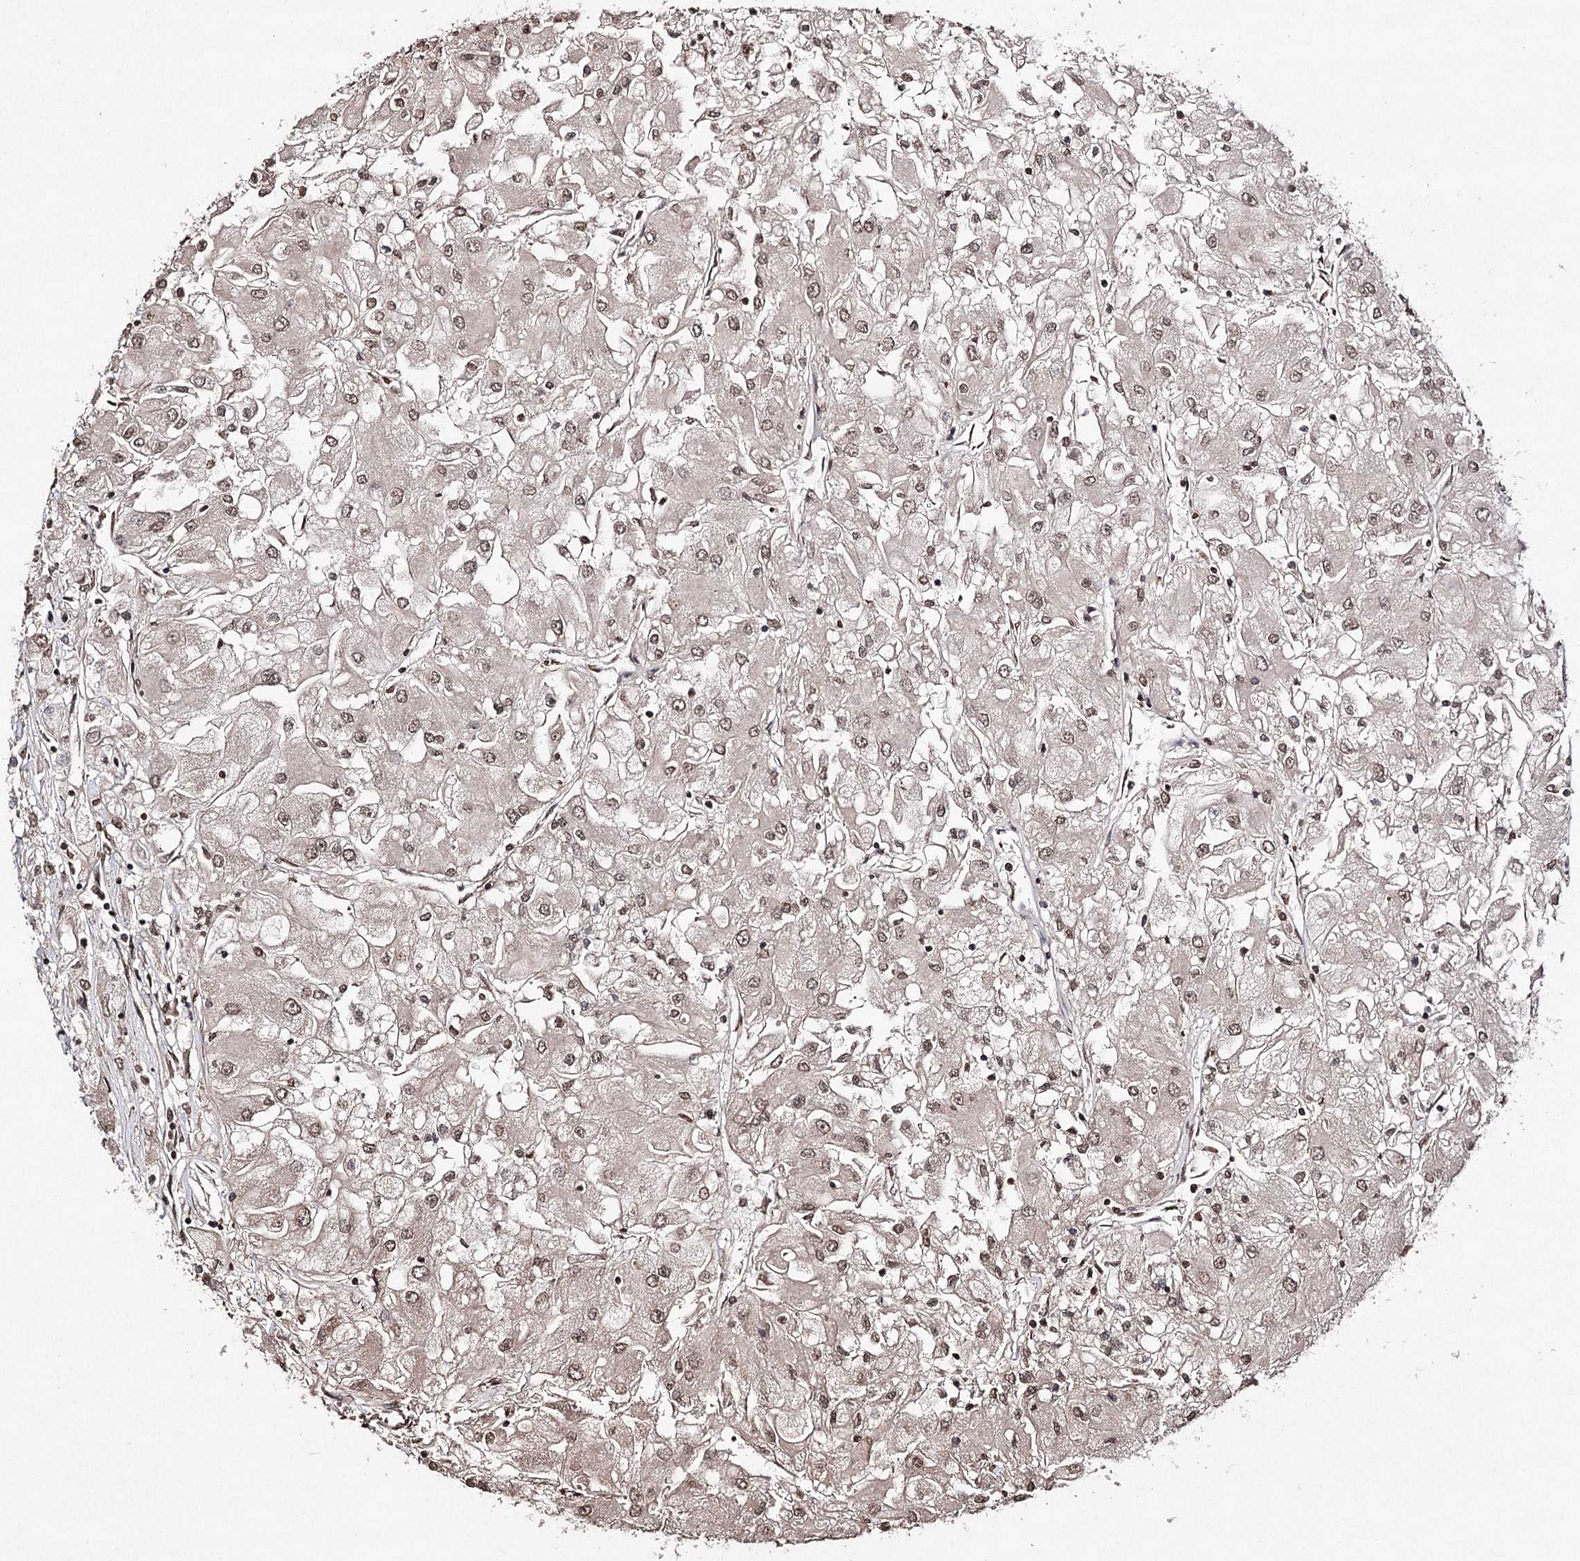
{"staining": {"intensity": "moderate", "quantity": ">75%", "location": "nuclear"}, "tissue": "renal cancer", "cell_type": "Tumor cells", "image_type": "cancer", "snomed": [{"axis": "morphology", "description": "Adenocarcinoma, NOS"}, {"axis": "topography", "description": "Kidney"}], "caption": "This is an image of IHC staining of renal cancer (adenocarcinoma), which shows moderate positivity in the nuclear of tumor cells.", "gene": "ATG14", "patient": {"sex": "male", "age": 80}}